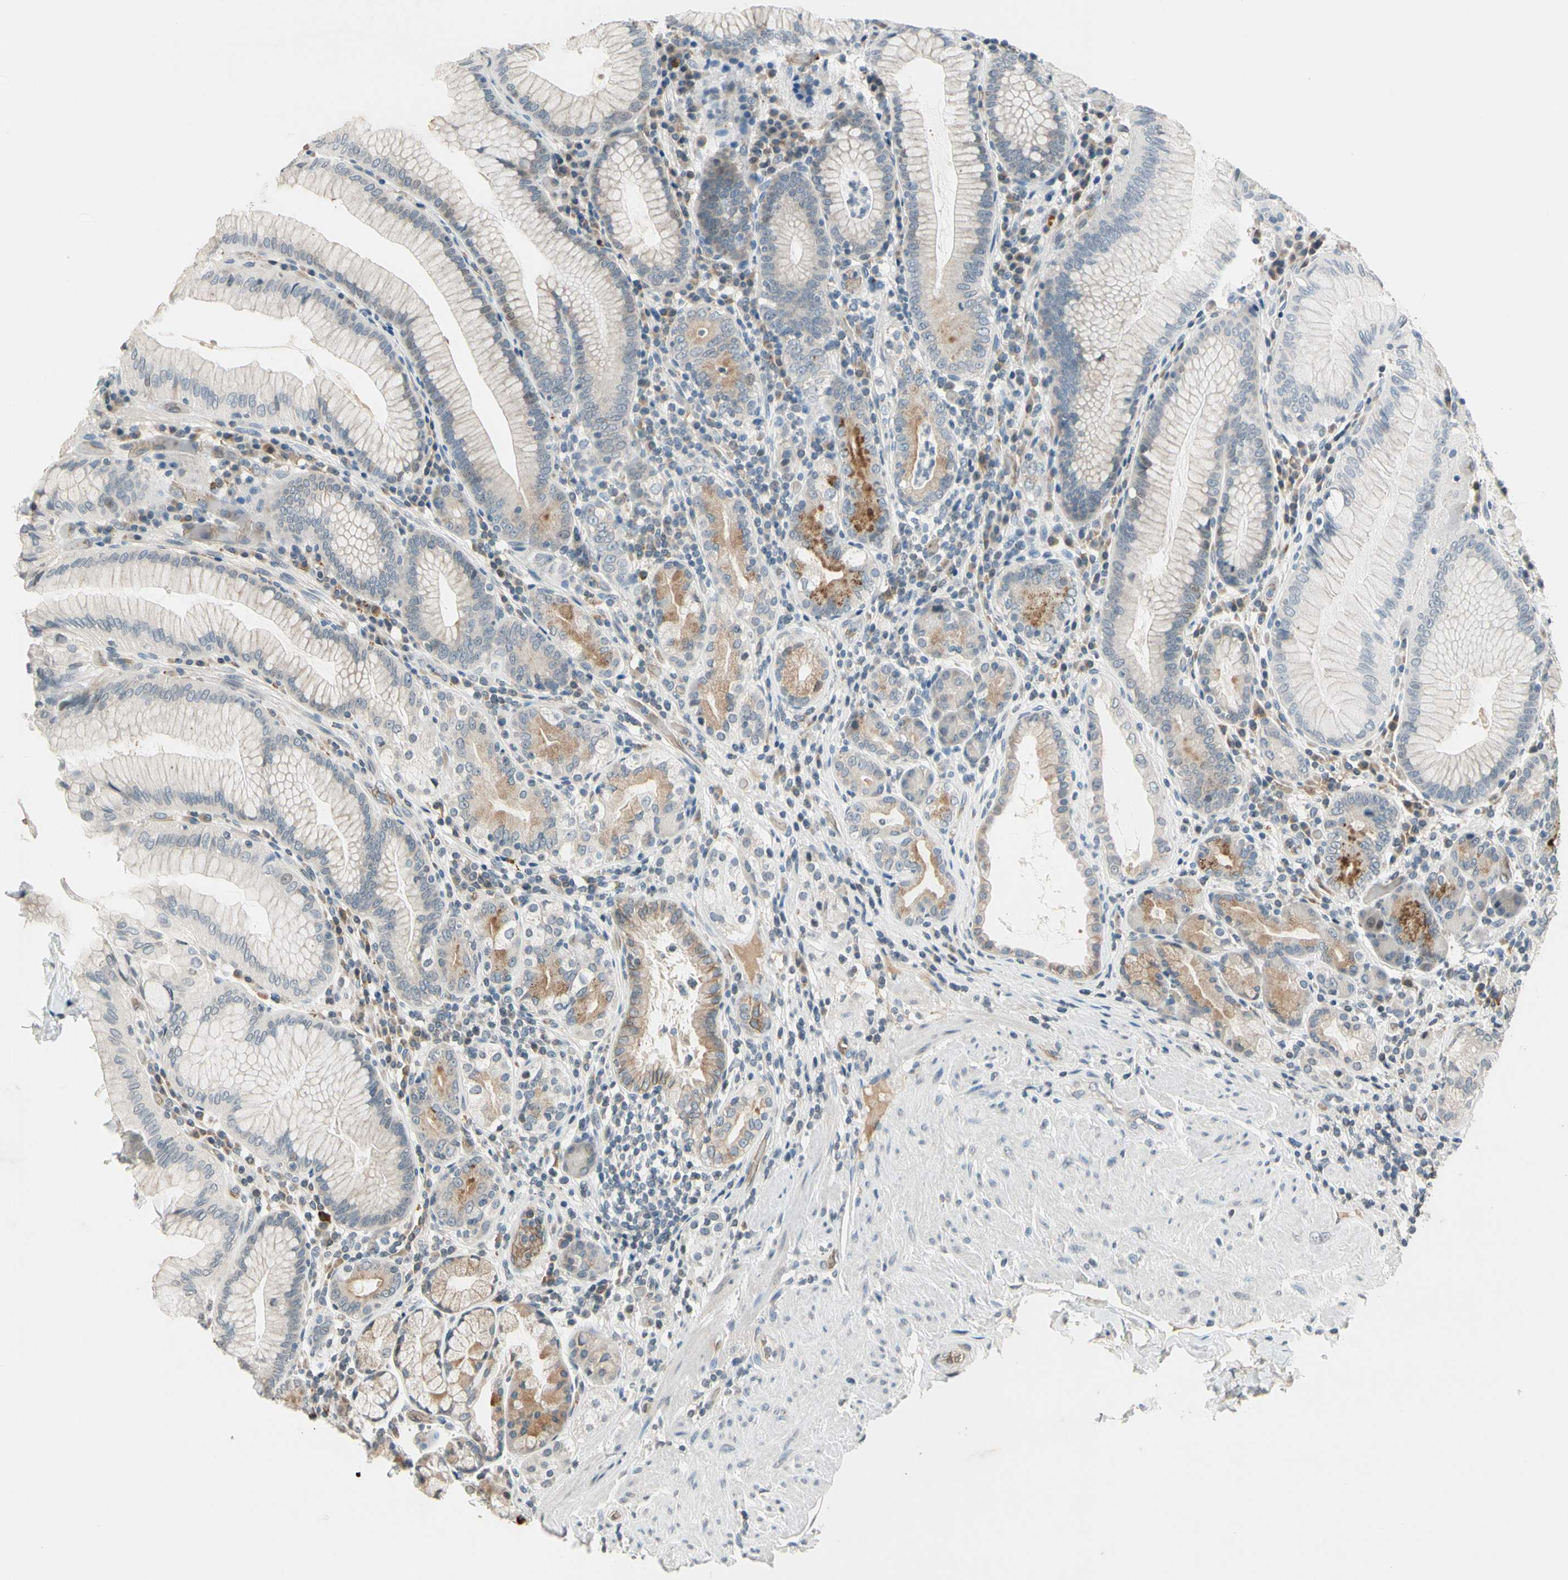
{"staining": {"intensity": "weak", "quantity": "25%-75%", "location": "cytoplasmic/membranous"}, "tissue": "stomach", "cell_type": "Glandular cells", "image_type": "normal", "snomed": [{"axis": "morphology", "description": "Normal tissue, NOS"}, {"axis": "topography", "description": "Stomach, lower"}], "caption": "IHC histopathology image of normal human stomach stained for a protein (brown), which reveals low levels of weak cytoplasmic/membranous positivity in approximately 25%-75% of glandular cells.", "gene": "GYPC", "patient": {"sex": "female", "age": 76}}